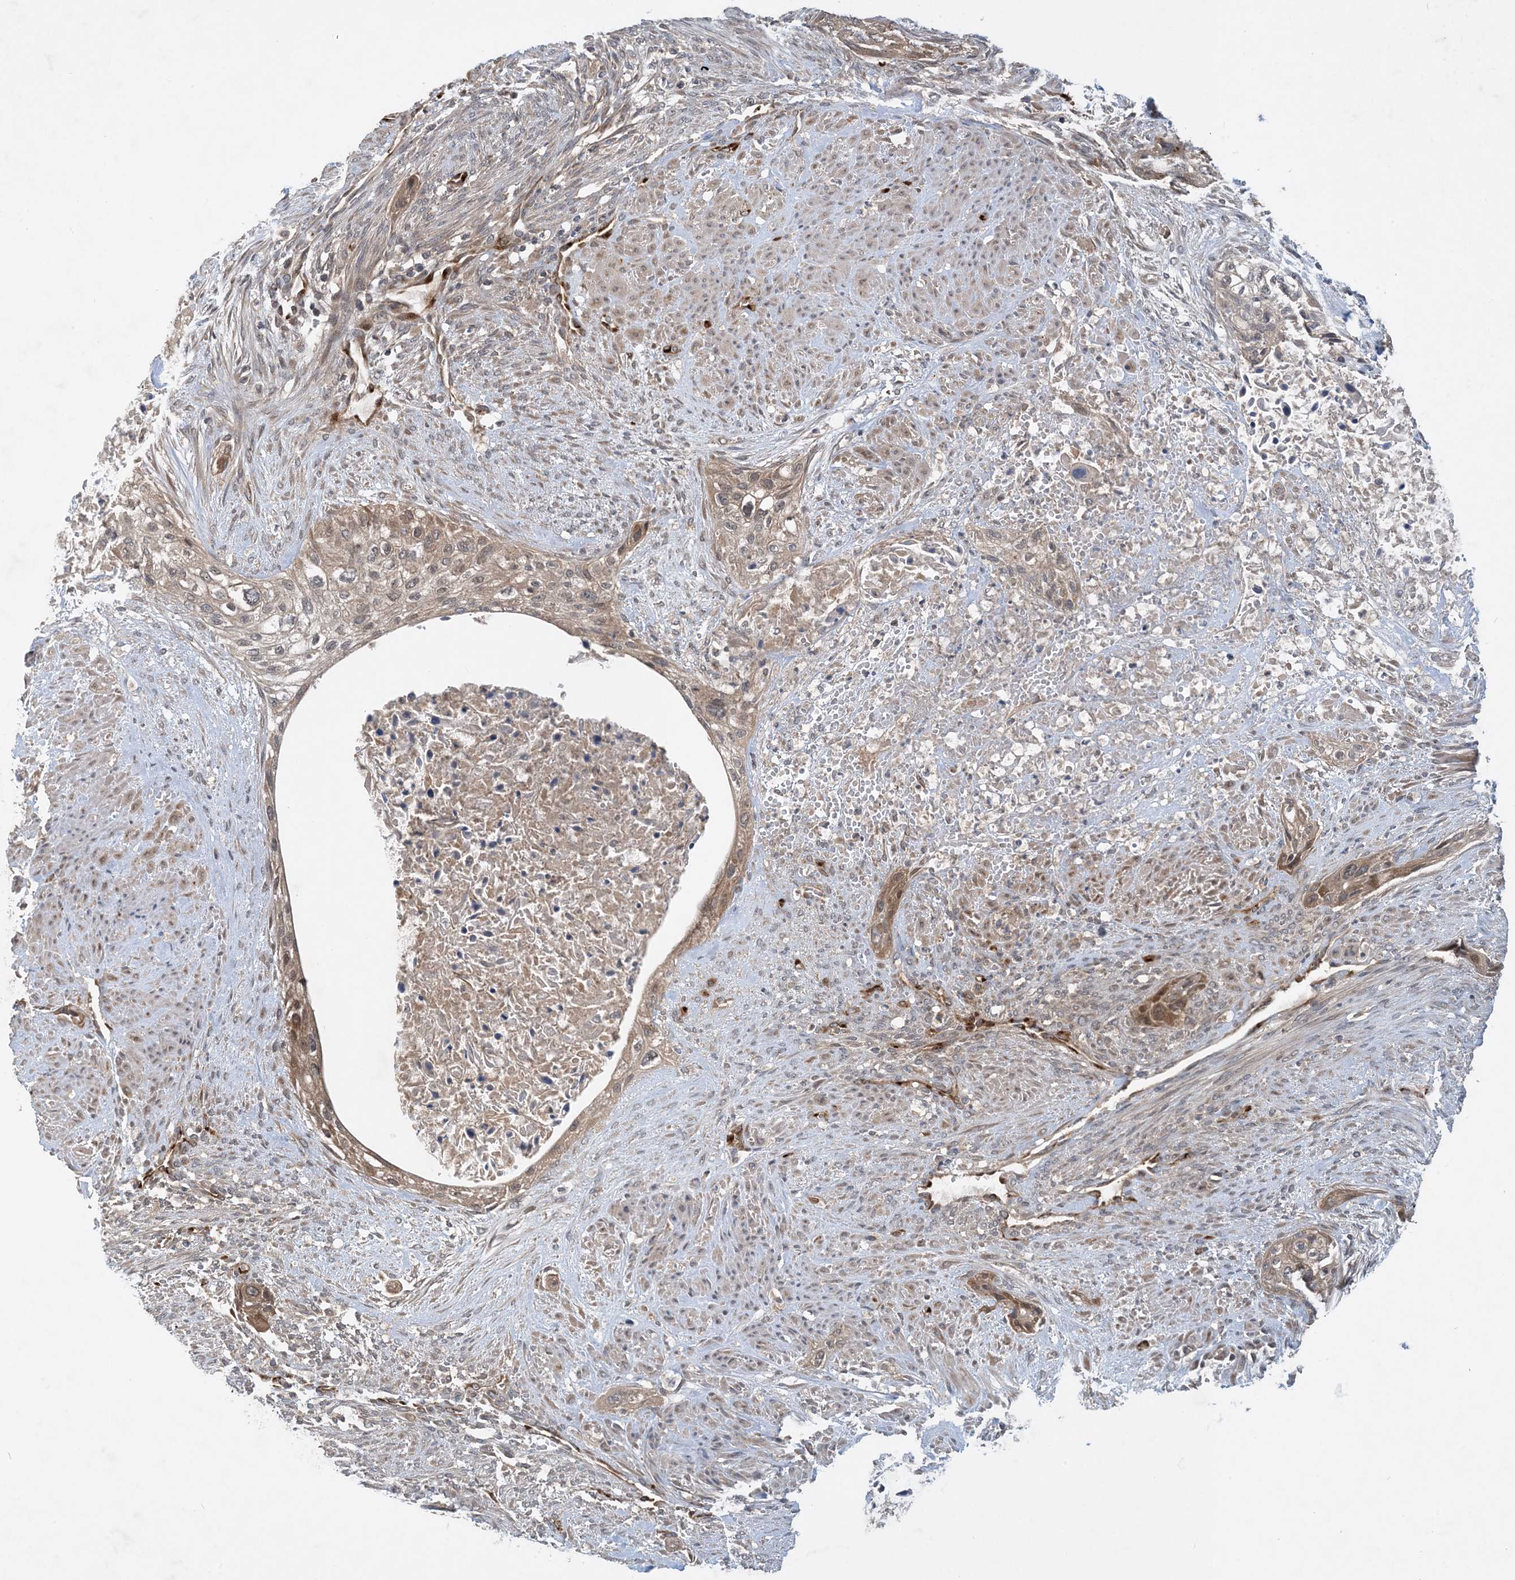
{"staining": {"intensity": "weak", "quantity": ">75%", "location": "cytoplasmic/membranous"}, "tissue": "urothelial cancer", "cell_type": "Tumor cells", "image_type": "cancer", "snomed": [{"axis": "morphology", "description": "Urothelial carcinoma, High grade"}, {"axis": "topography", "description": "Urinary bladder"}], "caption": "Urothelial cancer stained with a brown dye shows weak cytoplasmic/membranous positive expression in approximately >75% of tumor cells.", "gene": "TINAG", "patient": {"sex": "male", "age": 35}}